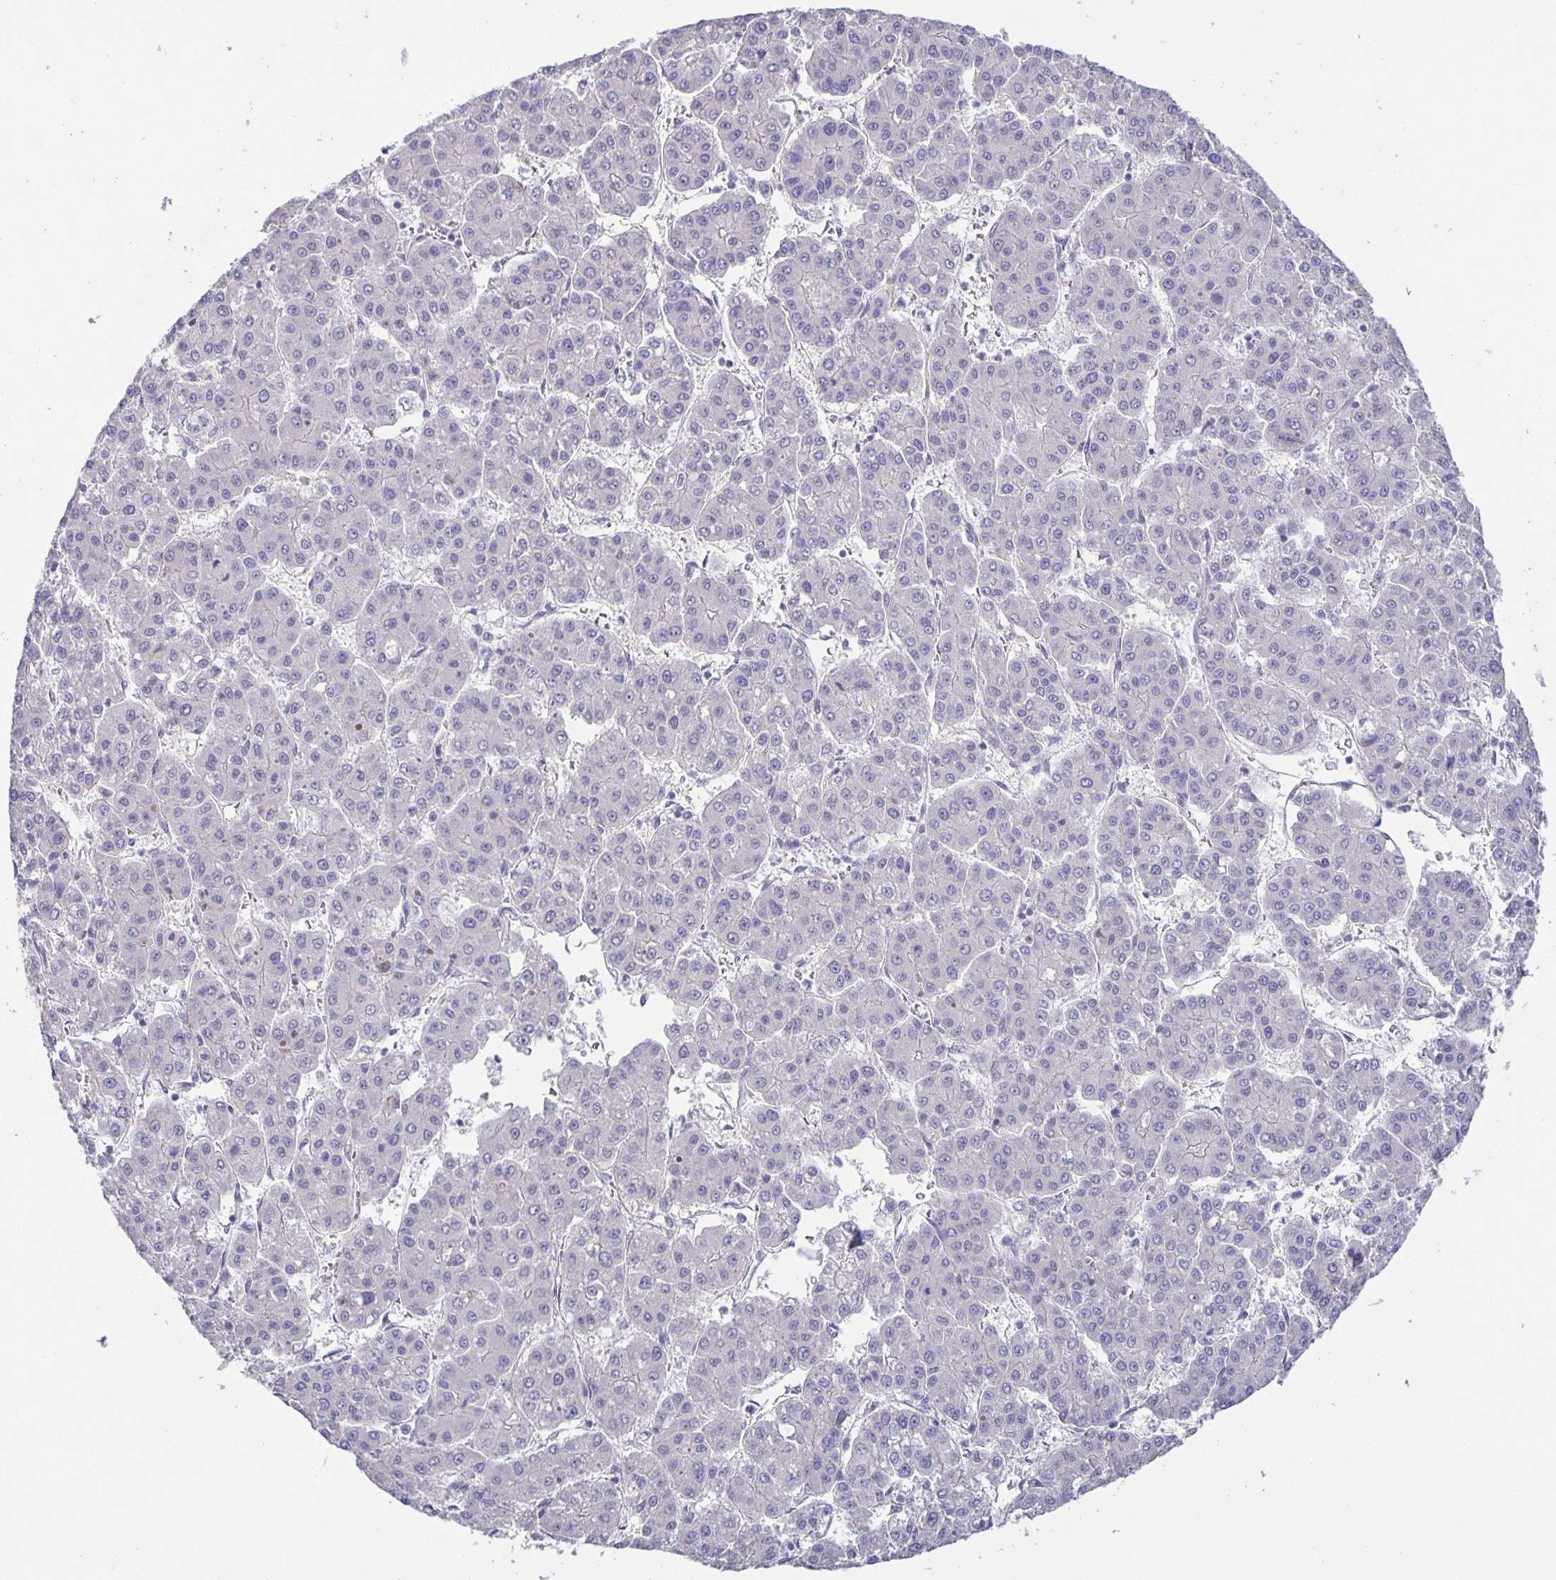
{"staining": {"intensity": "negative", "quantity": "none", "location": "none"}, "tissue": "liver cancer", "cell_type": "Tumor cells", "image_type": "cancer", "snomed": [{"axis": "morphology", "description": "Carcinoma, Hepatocellular, NOS"}, {"axis": "topography", "description": "Liver"}], "caption": "IHC photomicrograph of liver hepatocellular carcinoma stained for a protein (brown), which reveals no positivity in tumor cells.", "gene": "PTPN3", "patient": {"sex": "male", "age": 73}}